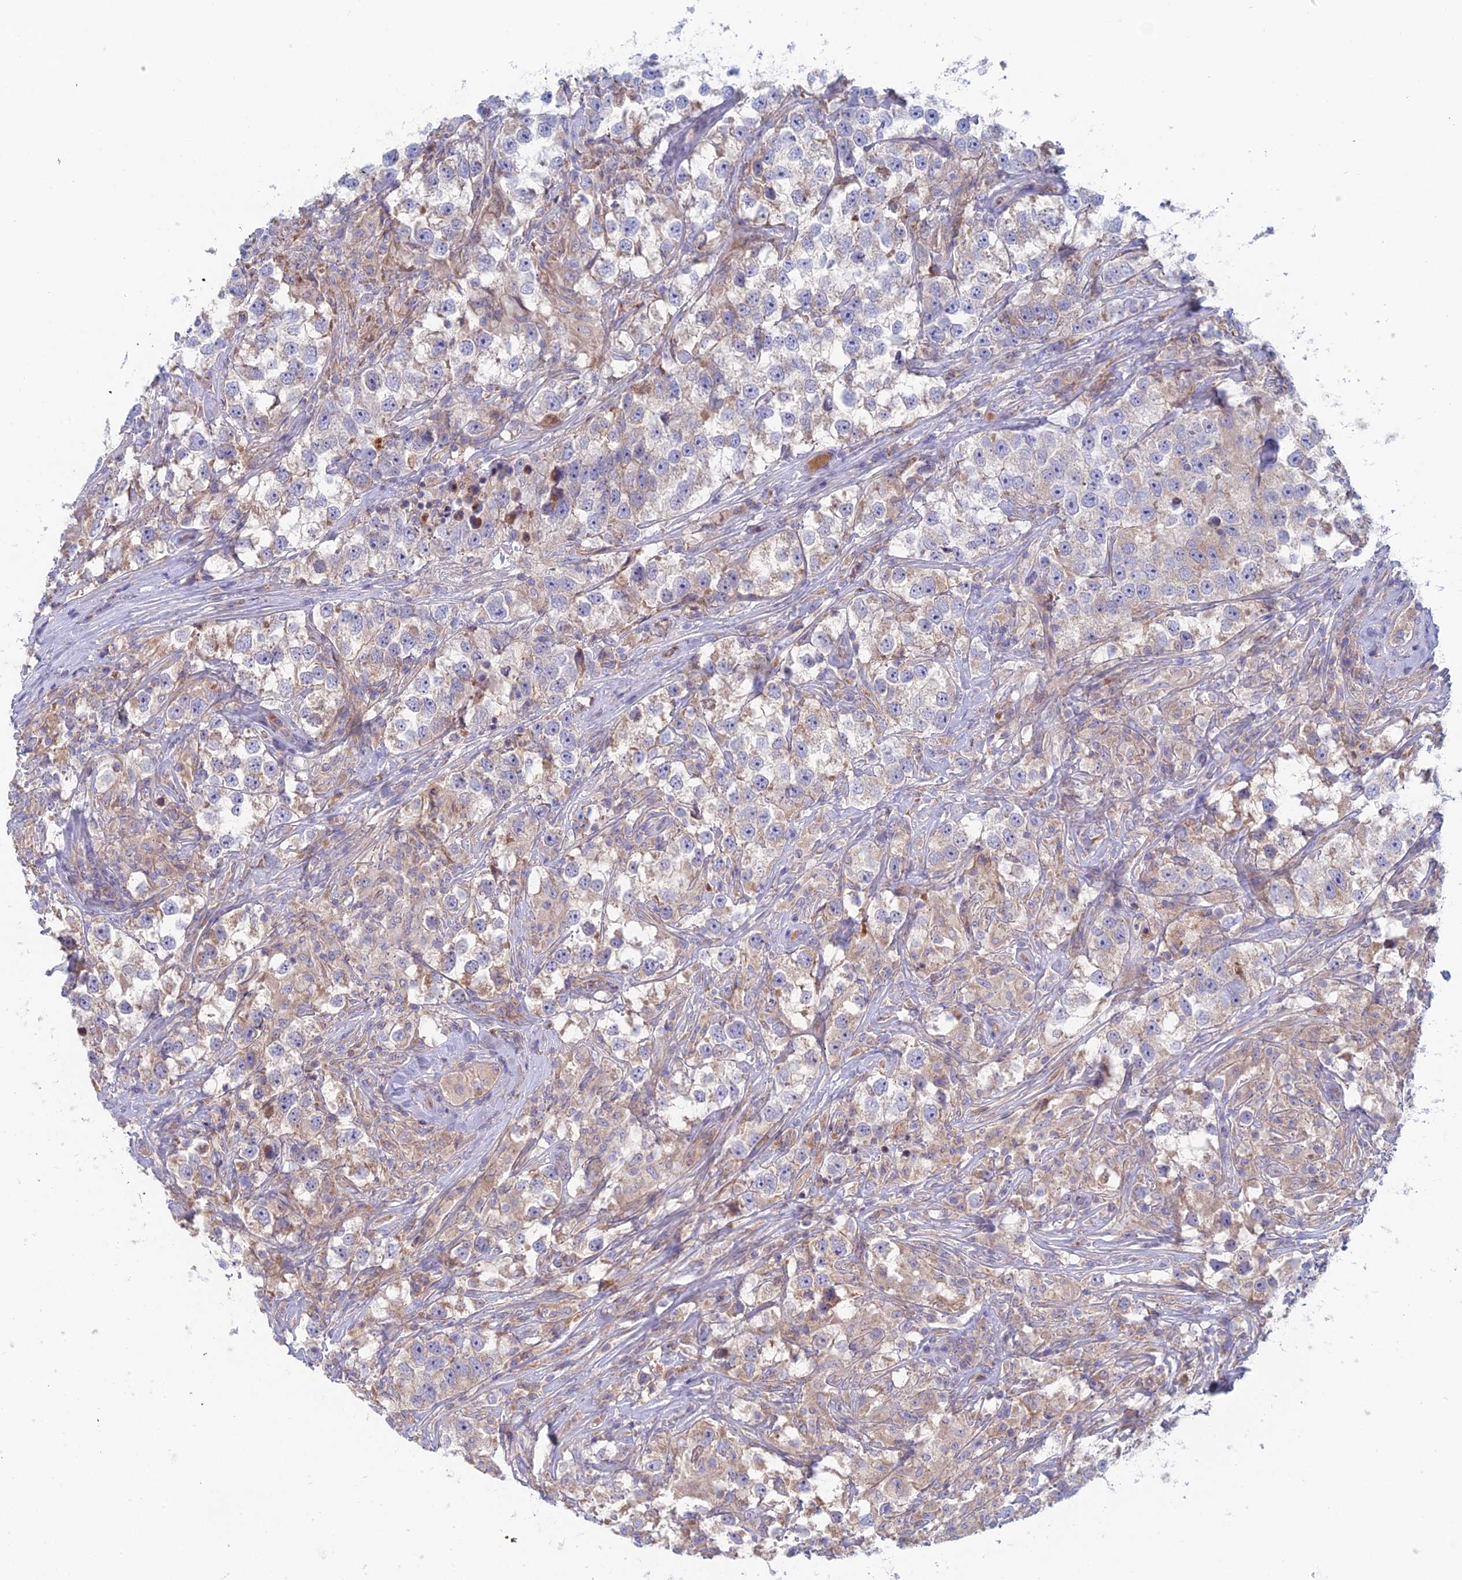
{"staining": {"intensity": "negative", "quantity": "none", "location": "none"}, "tissue": "testis cancer", "cell_type": "Tumor cells", "image_type": "cancer", "snomed": [{"axis": "morphology", "description": "Seminoma, NOS"}, {"axis": "topography", "description": "Testis"}], "caption": "Photomicrograph shows no protein positivity in tumor cells of seminoma (testis) tissue. (DAB (3,3'-diaminobenzidine) immunohistochemistry, high magnification).", "gene": "IFTAP", "patient": {"sex": "male", "age": 46}}